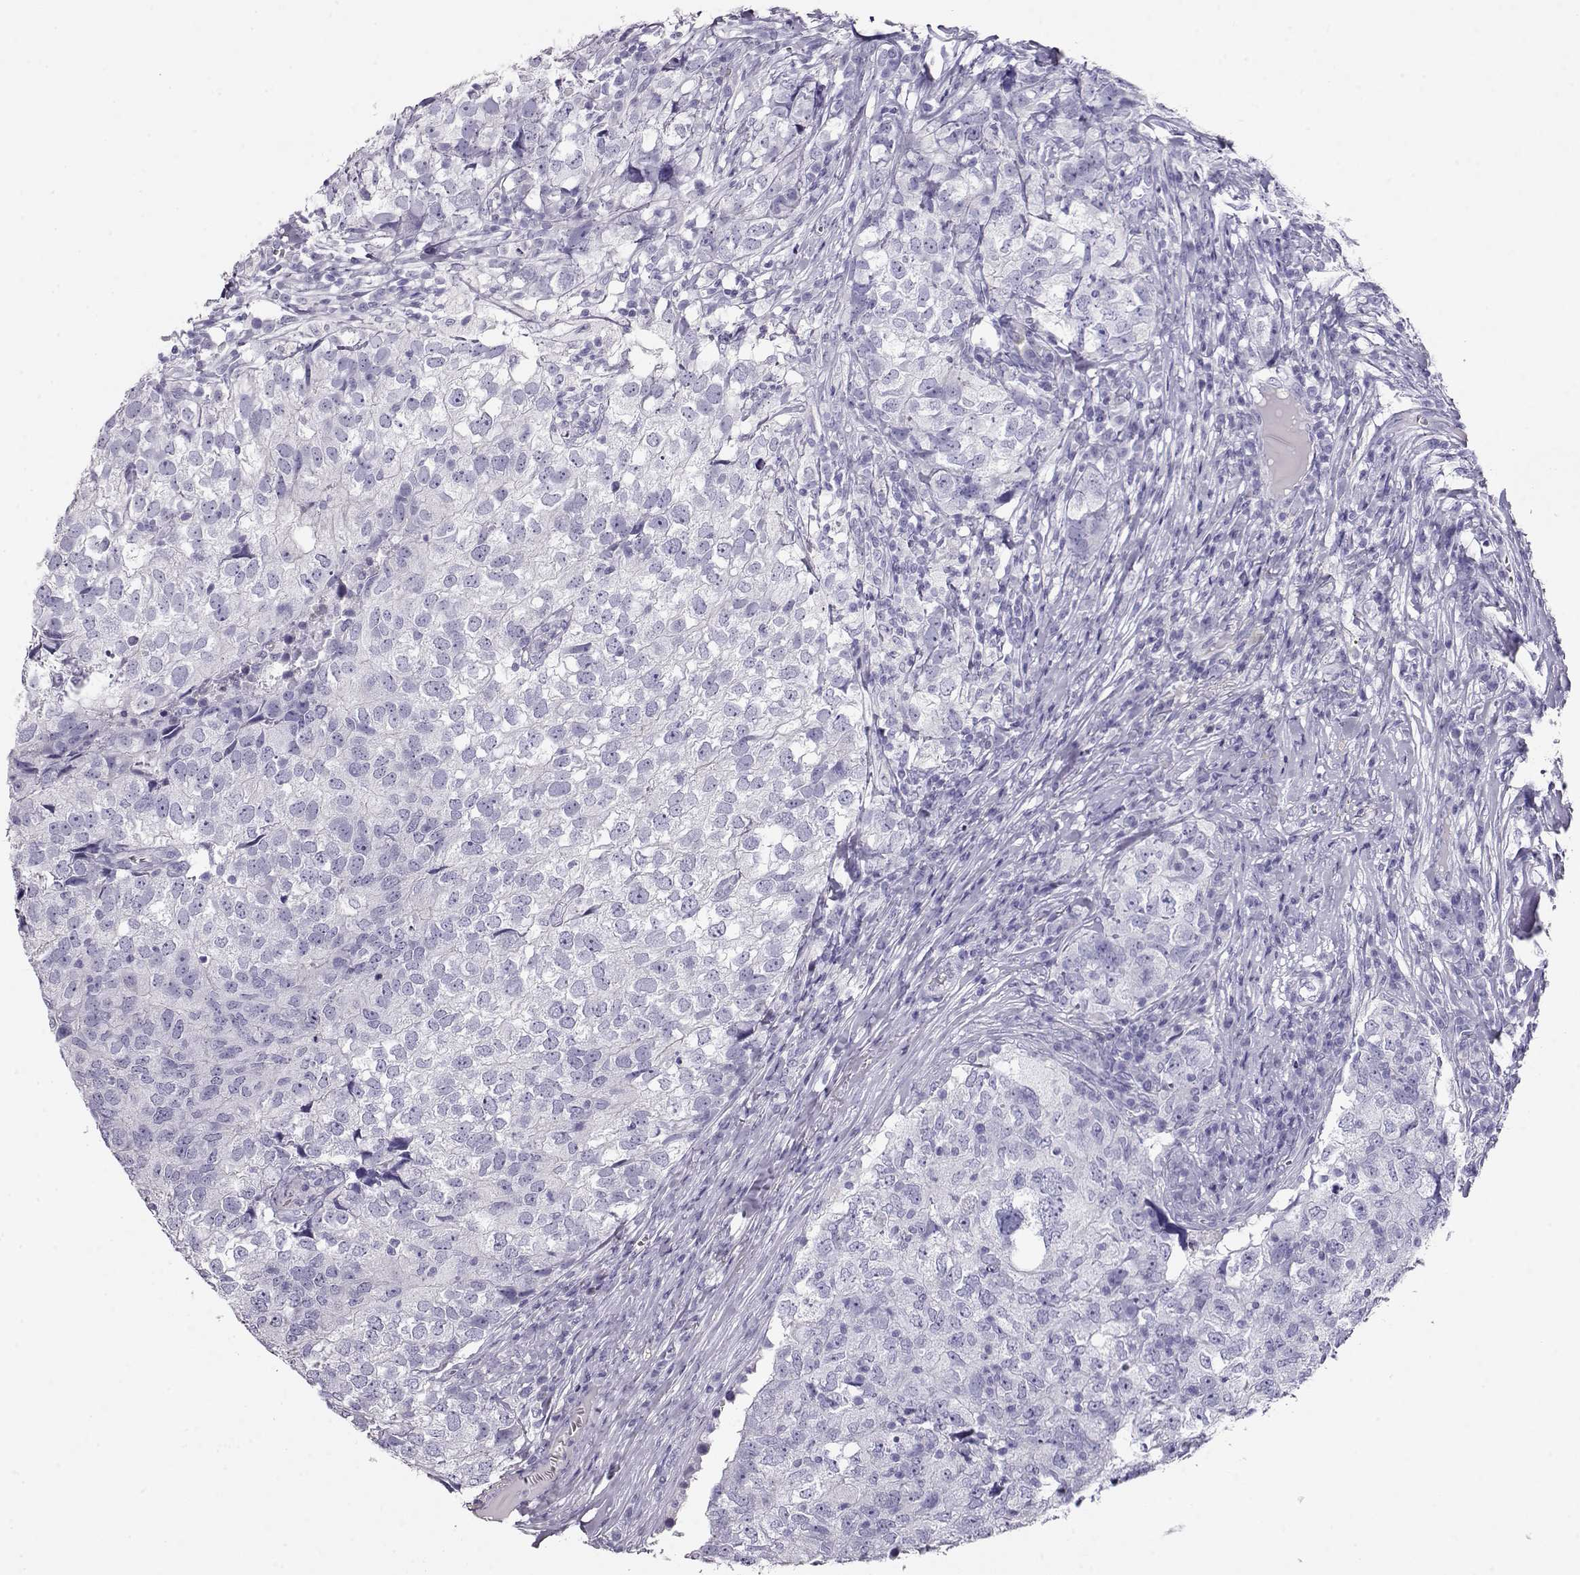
{"staining": {"intensity": "negative", "quantity": "none", "location": "none"}, "tissue": "breast cancer", "cell_type": "Tumor cells", "image_type": "cancer", "snomed": [{"axis": "morphology", "description": "Duct carcinoma"}, {"axis": "topography", "description": "Breast"}], "caption": "IHC histopathology image of neoplastic tissue: human breast cancer (infiltrating ductal carcinoma) stained with DAB demonstrates no significant protein expression in tumor cells.", "gene": "CRX", "patient": {"sex": "female", "age": 30}}